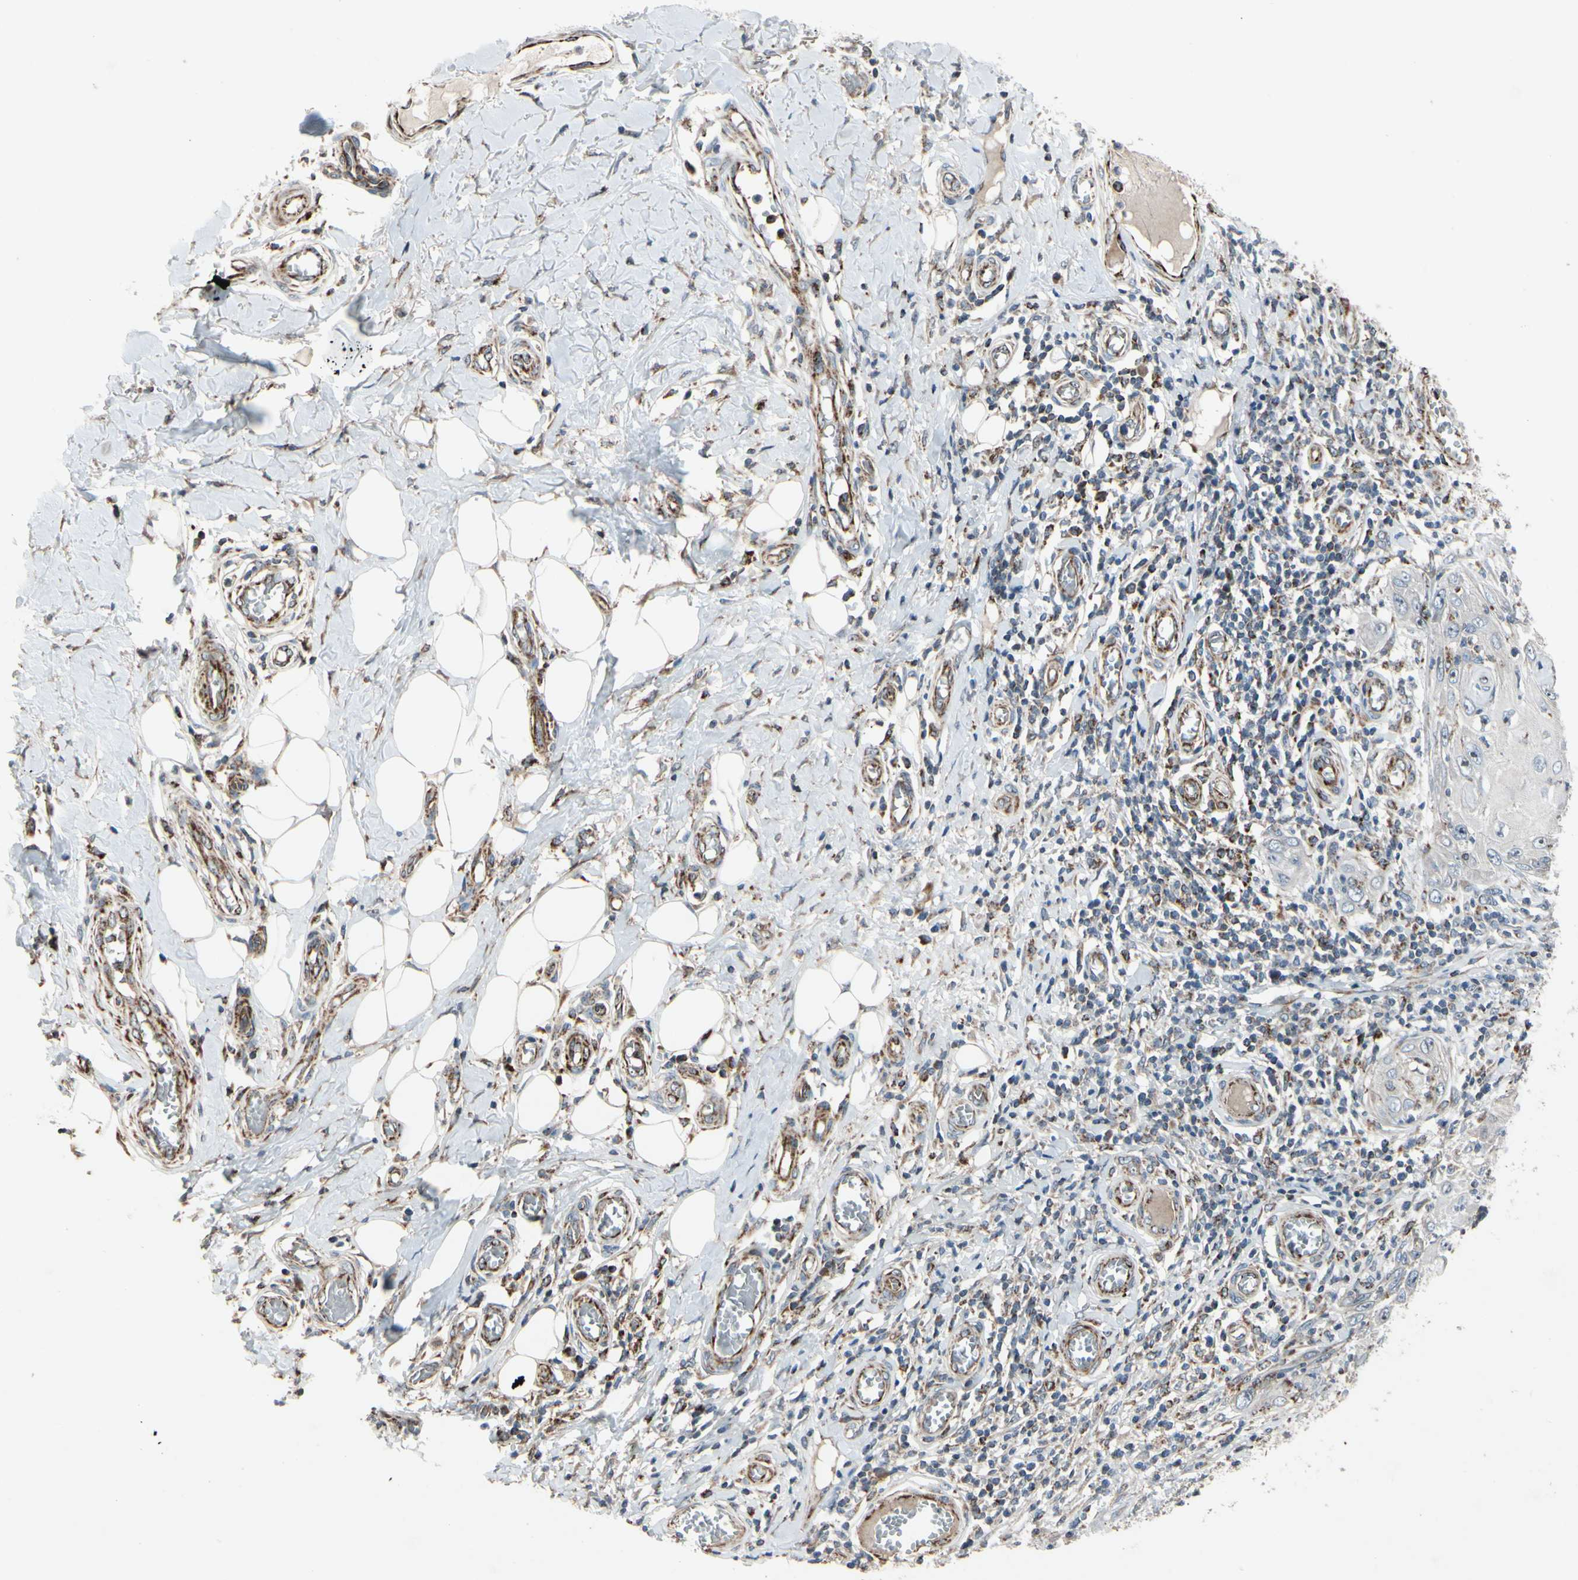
{"staining": {"intensity": "weak", "quantity": ">75%", "location": "cytoplasmic/membranous"}, "tissue": "skin cancer", "cell_type": "Tumor cells", "image_type": "cancer", "snomed": [{"axis": "morphology", "description": "Squamous cell carcinoma, NOS"}, {"axis": "topography", "description": "Skin"}], "caption": "A micrograph of skin cancer (squamous cell carcinoma) stained for a protein reveals weak cytoplasmic/membranous brown staining in tumor cells.", "gene": "CPT1A", "patient": {"sex": "female", "age": 73}}